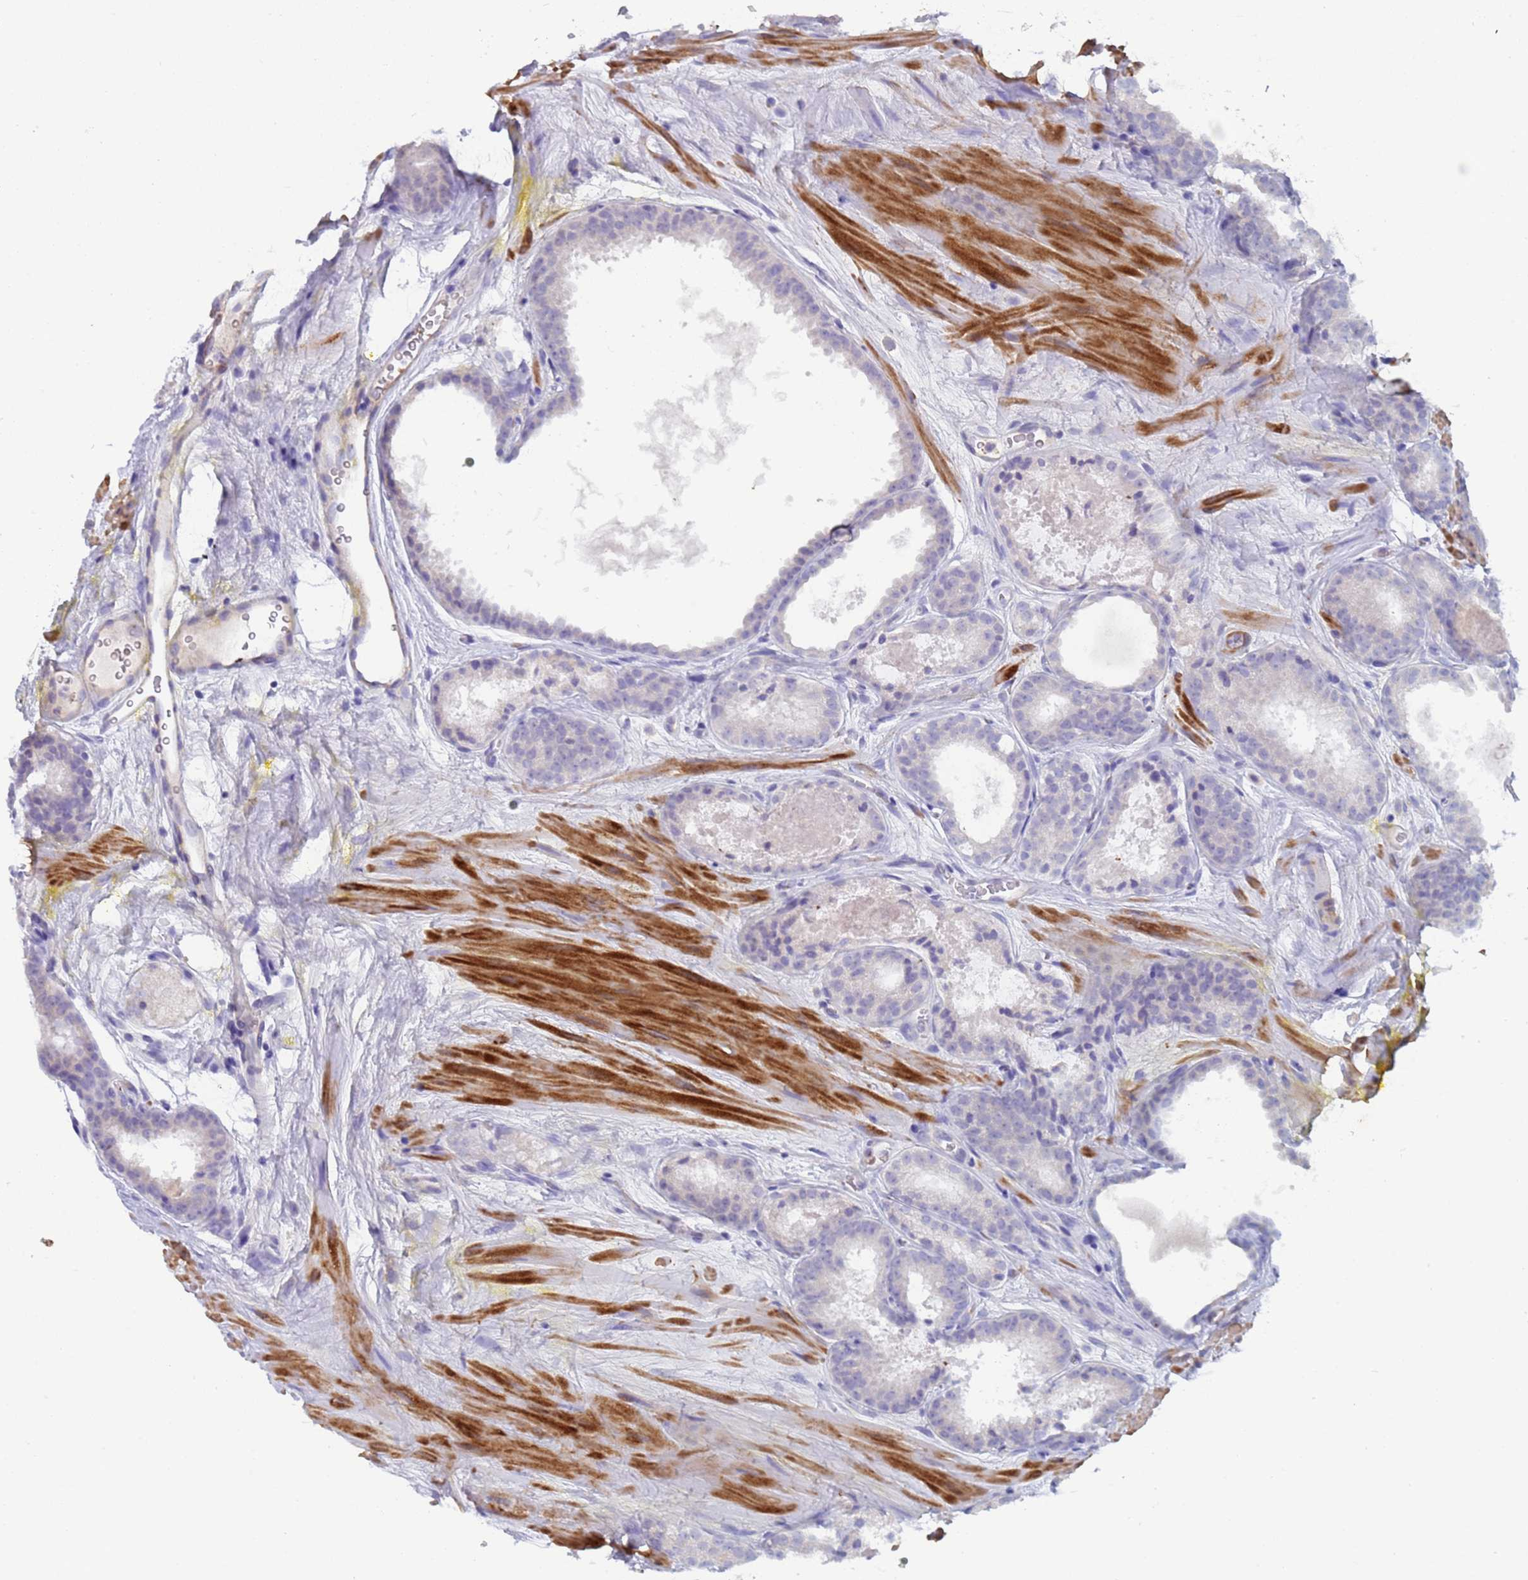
{"staining": {"intensity": "negative", "quantity": "none", "location": "none"}, "tissue": "prostate cancer", "cell_type": "Tumor cells", "image_type": "cancer", "snomed": [{"axis": "morphology", "description": "Adenocarcinoma, High grade"}, {"axis": "topography", "description": "Prostate"}], "caption": "This photomicrograph is of prostate cancer stained with immunohistochemistry (IHC) to label a protein in brown with the nuclei are counter-stained blue. There is no expression in tumor cells.", "gene": "KBTBD3", "patient": {"sex": "male", "age": 72}}